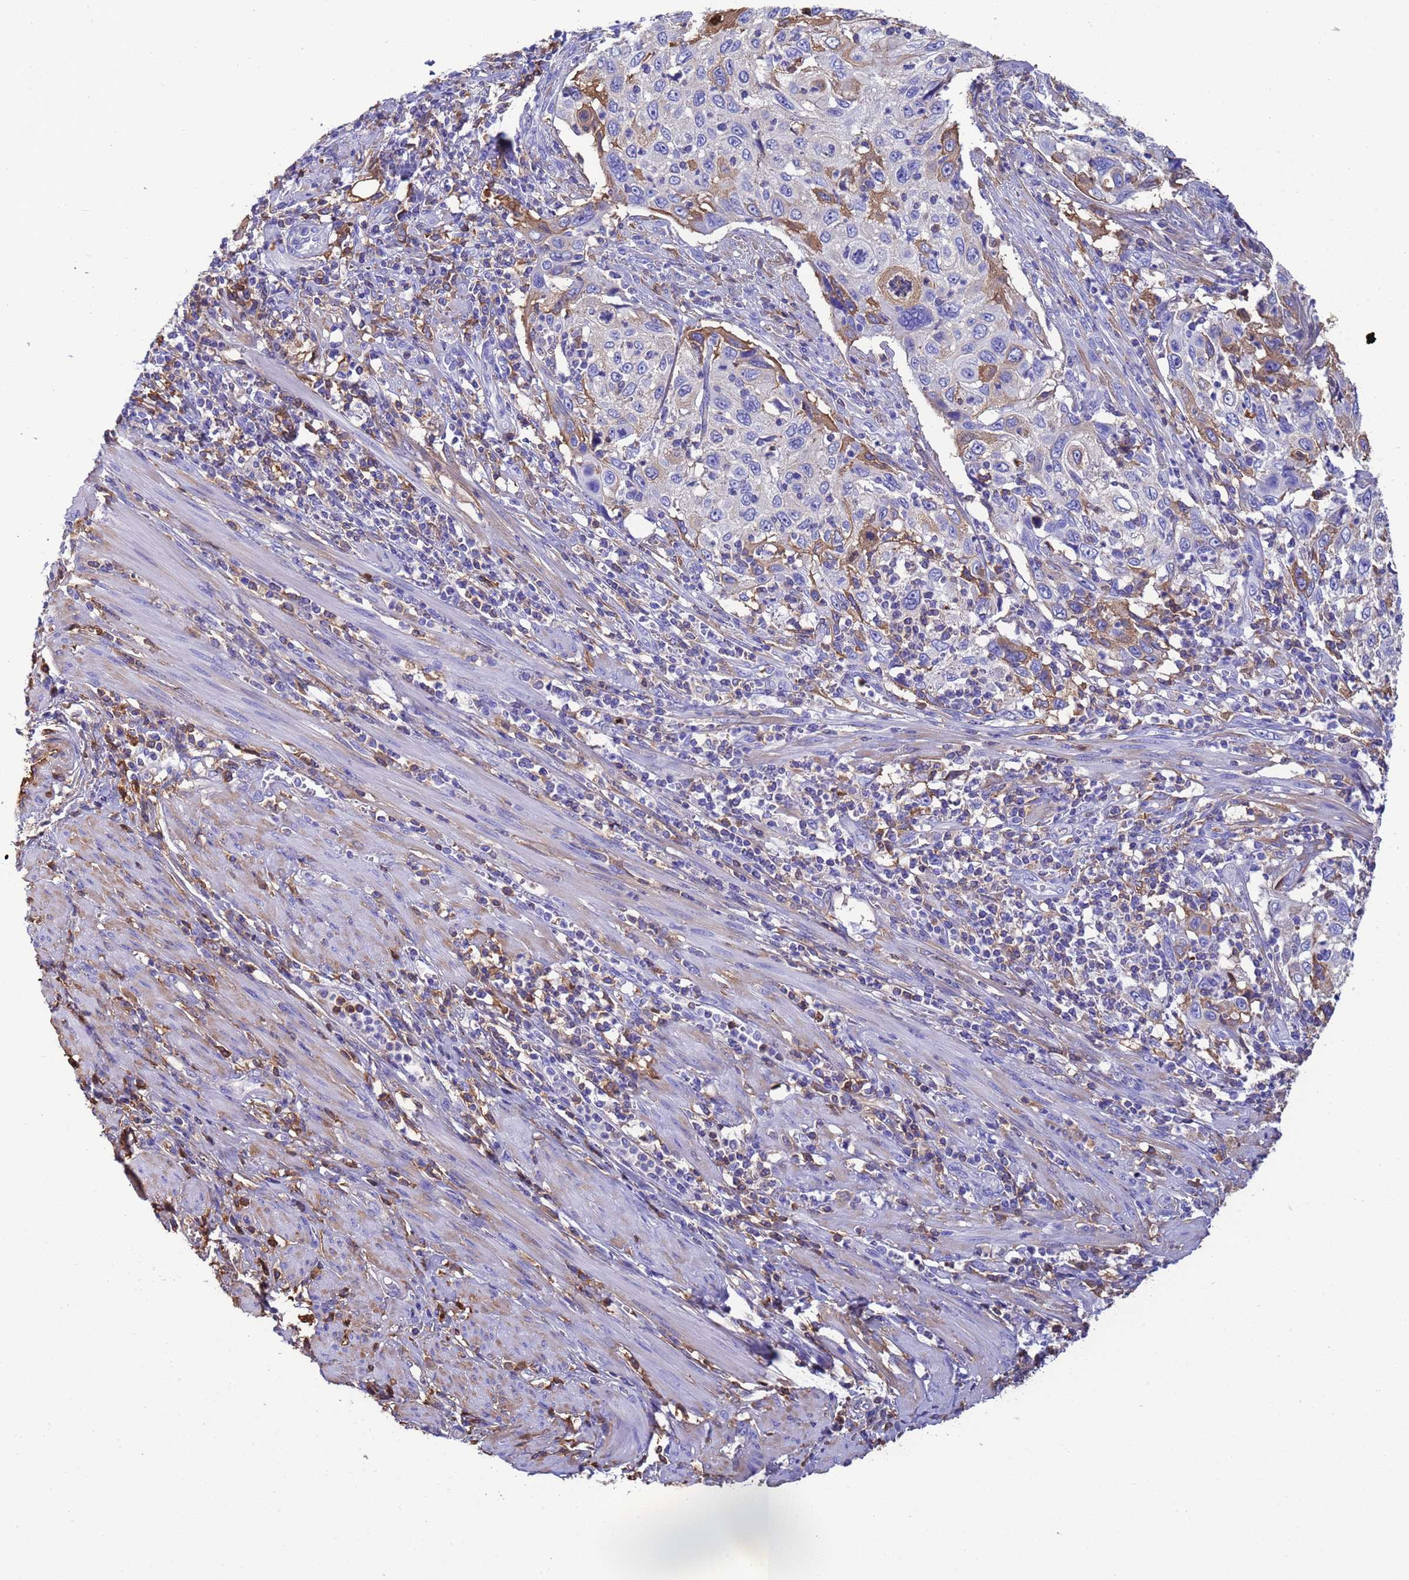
{"staining": {"intensity": "moderate", "quantity": "<25%", "location": "cytoplasmic/membranous"}, "tissue": "cervical cancer", "cell_type": "Tumor cells", "image_type": "cancer", "snomed": [{"axis": "morphology", "description": "Squamous cell carcinoma, NOS"}, {"axis": "topography", "description": "Cervix"}], "caption": "Tumor cells exhibit low levels of moderate cytoplasmic/membranous staining in about <25% of cells in cervical cancer.", "gene": "H1-7", "patient": {"sex": "female", "age": 70}}